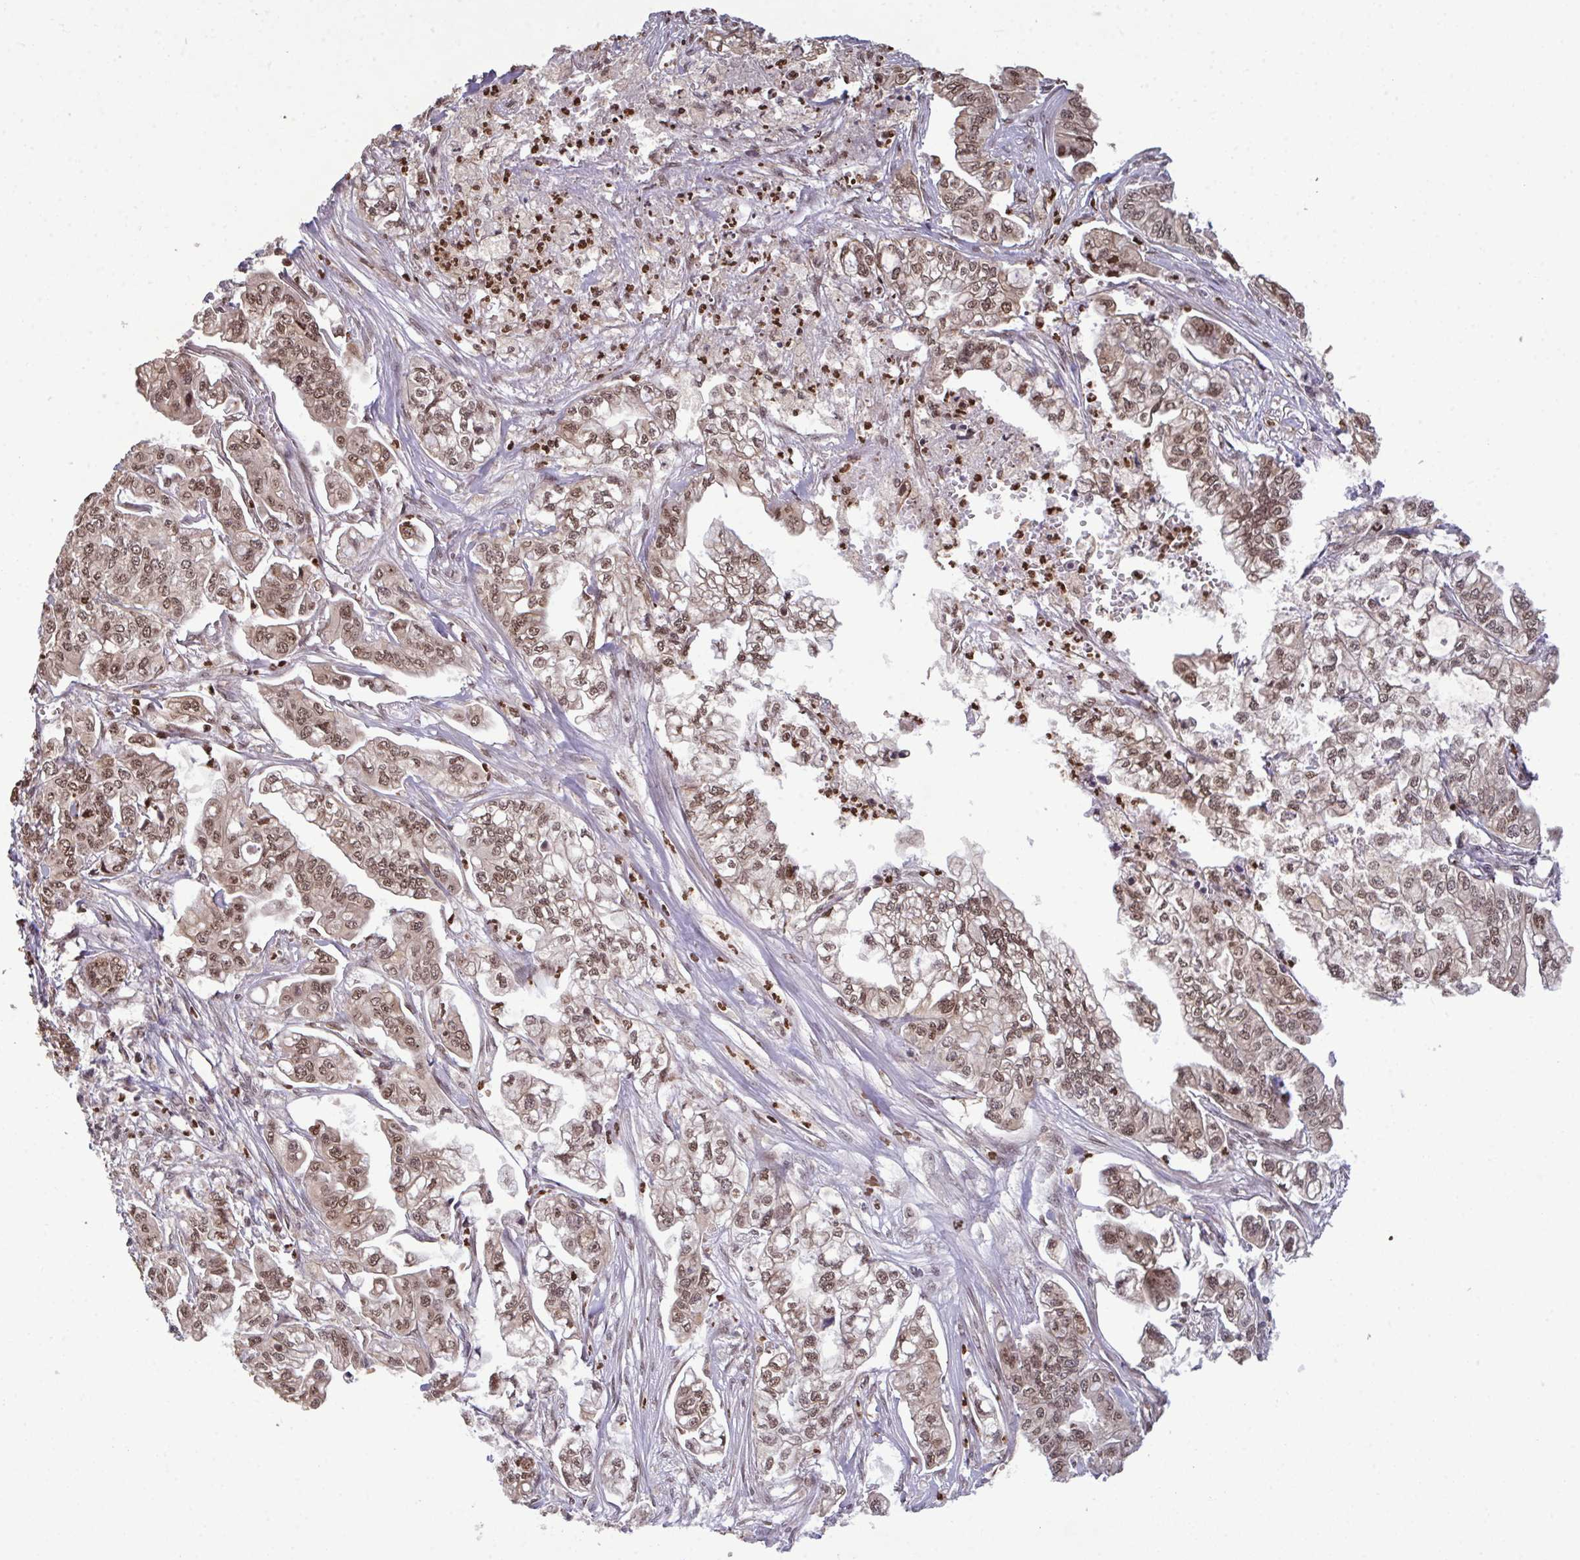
{"staining": {"intensity": "moderate", "quantity": ">75%", "location": "nuclear"}, "tissue": "pancreatic cancer", "cell_type": "Tumor cells", "image_type": "cancer", "snomed": [{"axis": "morphology", "description": "Adenocarcinoma, NOS"}, {"axis": "topography", "description": "Pancreas"}], "caption": "IHC (DAB) staining of adenocarcinoma (pancreatic) reveals moderate nuclear protein expression in approximately >75% of tumor cells.", "gene": "UXT", "patient": {"sex": "male", "age": 68}}